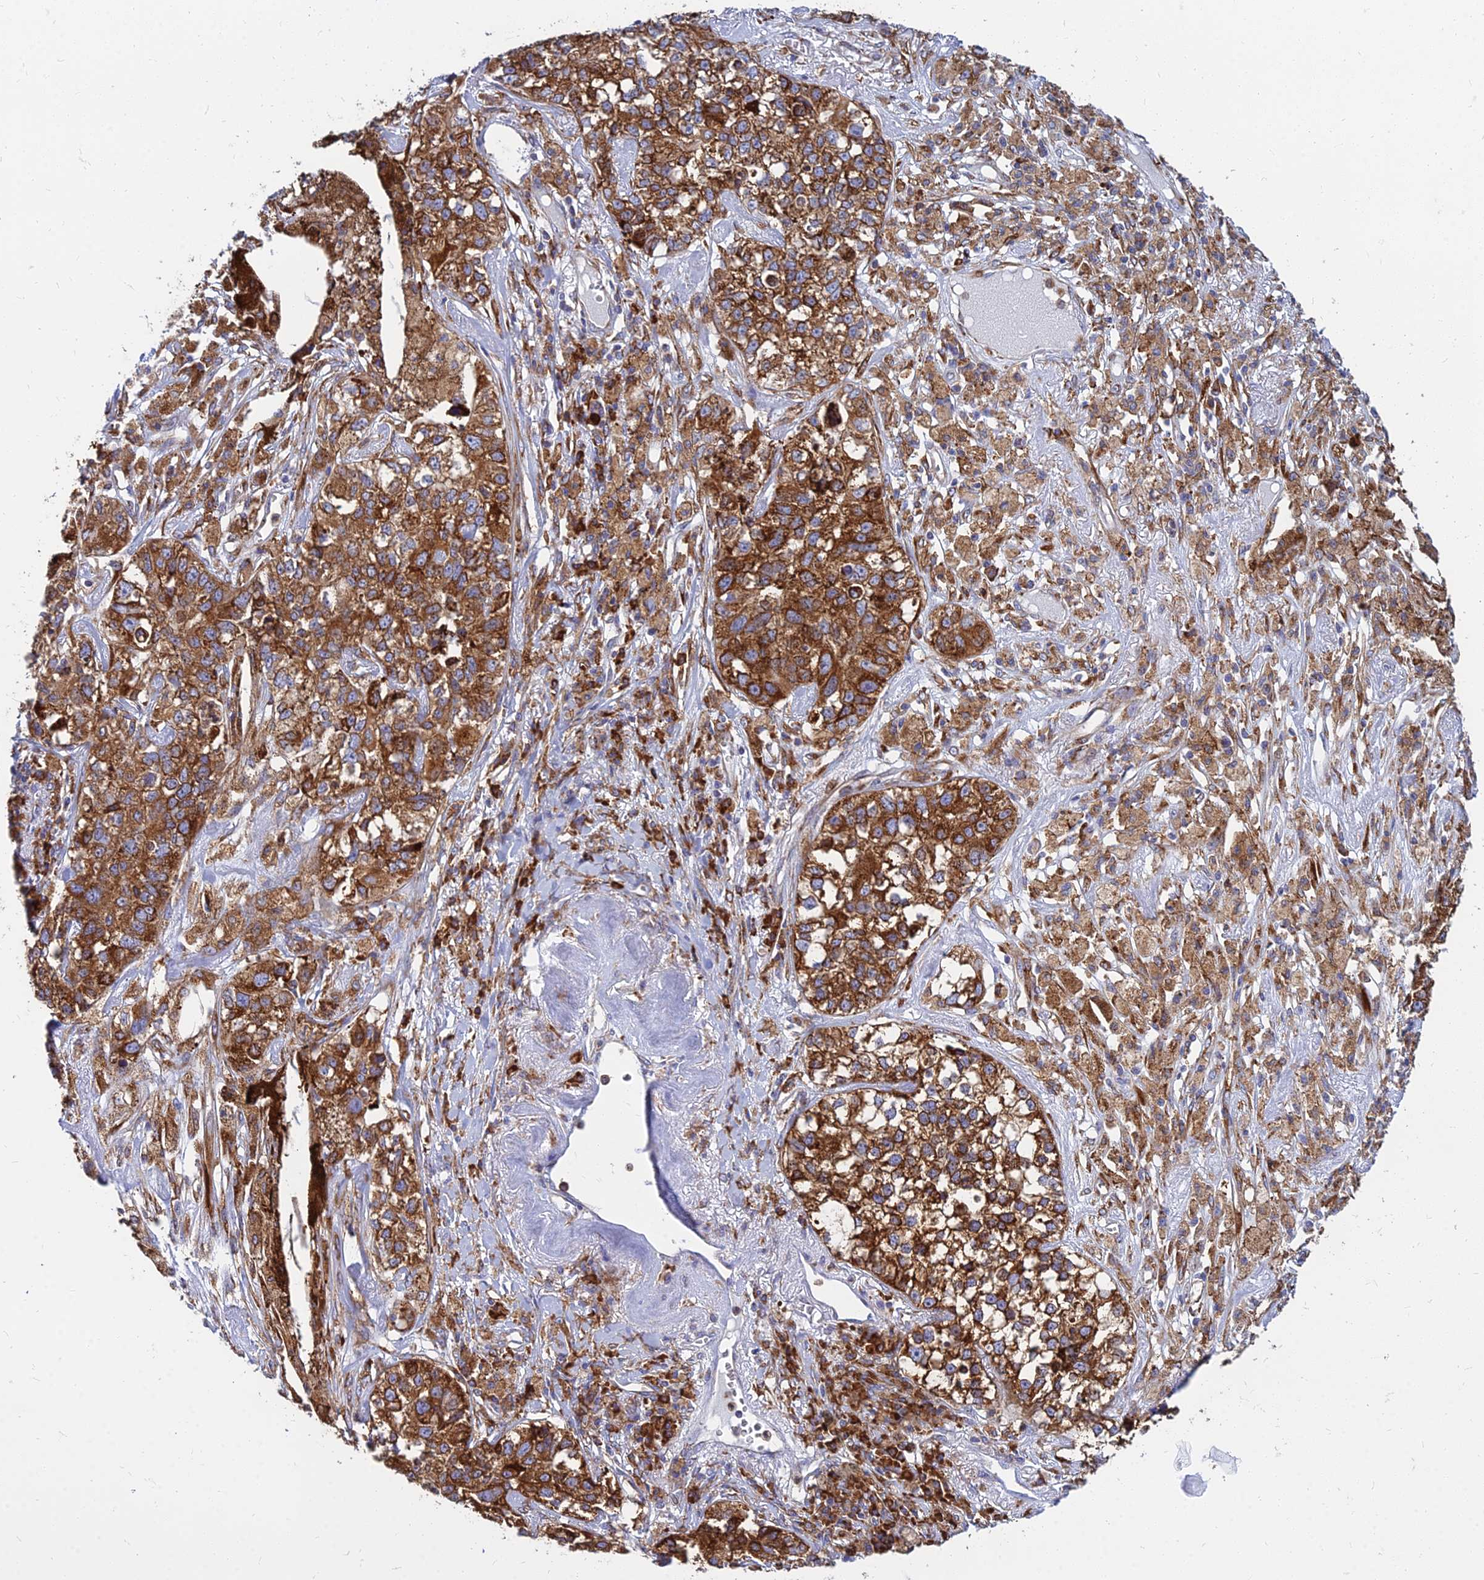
{"staining": {"intensity": "strong", "quantity": ">75%", "location": "cytoplasmic/membranous"}, "tissue": "lung cancer", "cell_type": "Tumor cells", "image_type": "cancer", "snomed": [{"axis": "morphology", "description": "Adenocarcinoma, NOS"}, {"axis": "topography", "description": "Lung"}], "caption": "Tumor cells demonstrate high levels of strong cytoplasmic/membranous staining in approximately >75% of cells in lung cancer (adenocarcinoma). (Stains: DAB in brown, nuclei in blue, Microscopy: brightfield microscopy at high magnification).", "gene": "CCT6B", "patient": {"sex": "male", "age": 49}}